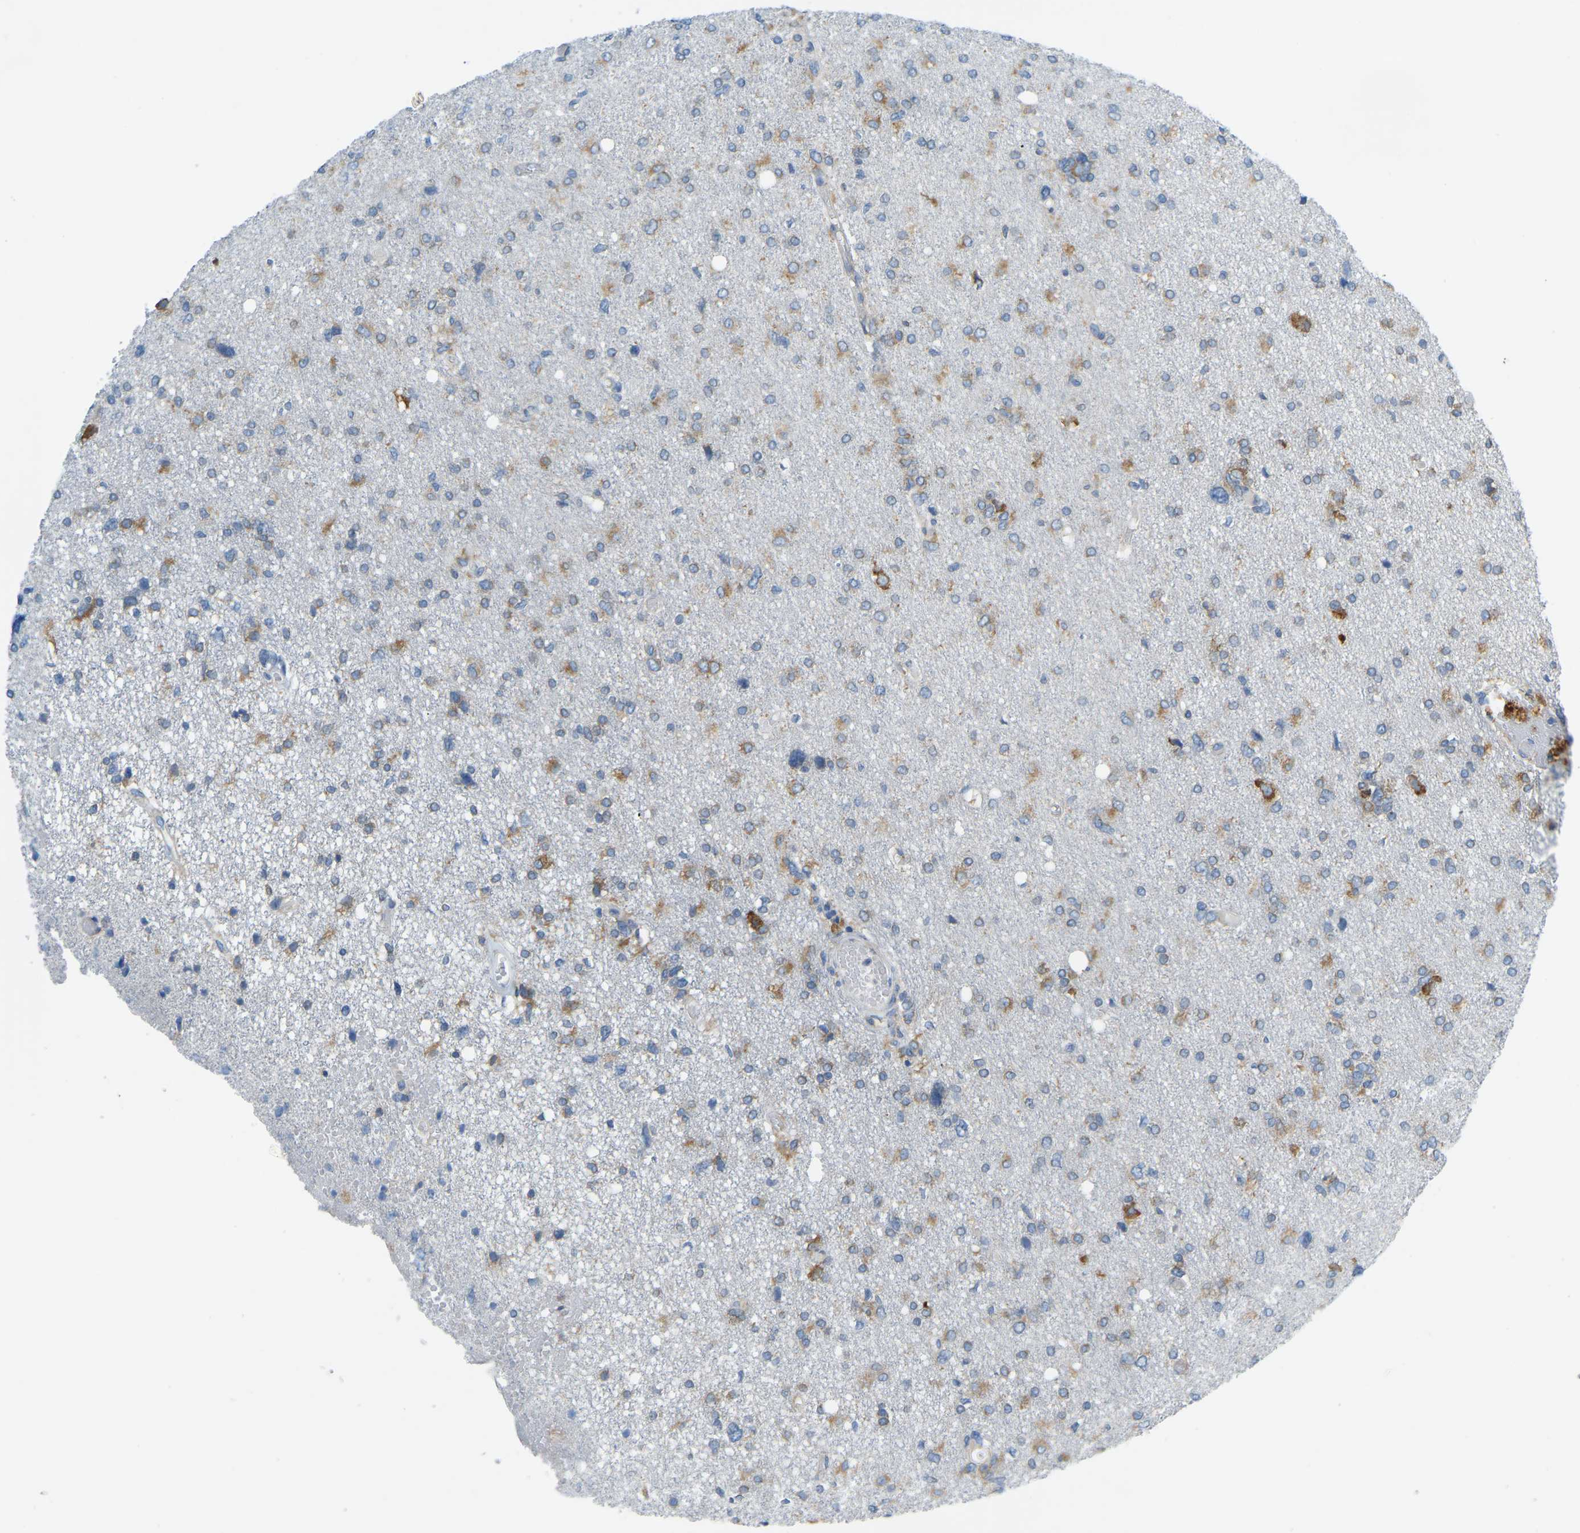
{"staining": {"intensity": "strong", "quantity": ">75%", "location": "cytoplasmic/membranous"}, "tissue": "glioma", "cell_type": "Tumor cells", "image_type": "cancer", "snomed": [{"axis": "morphology", "description": "Glioma, malignant, High grade"}, {"axis": "topography", "description": "Brain"}], "caption": "Malignant glioma (high-grade) stained with DAB (3,3'-diaminobenzidine) immunohistochemistry (IHC) exhibits high levels of strong cytoplasmic/membranous staining in about >75% of tumor cells.", "gene": "SND1", "patient": {"sex": "female", "age": 59}}